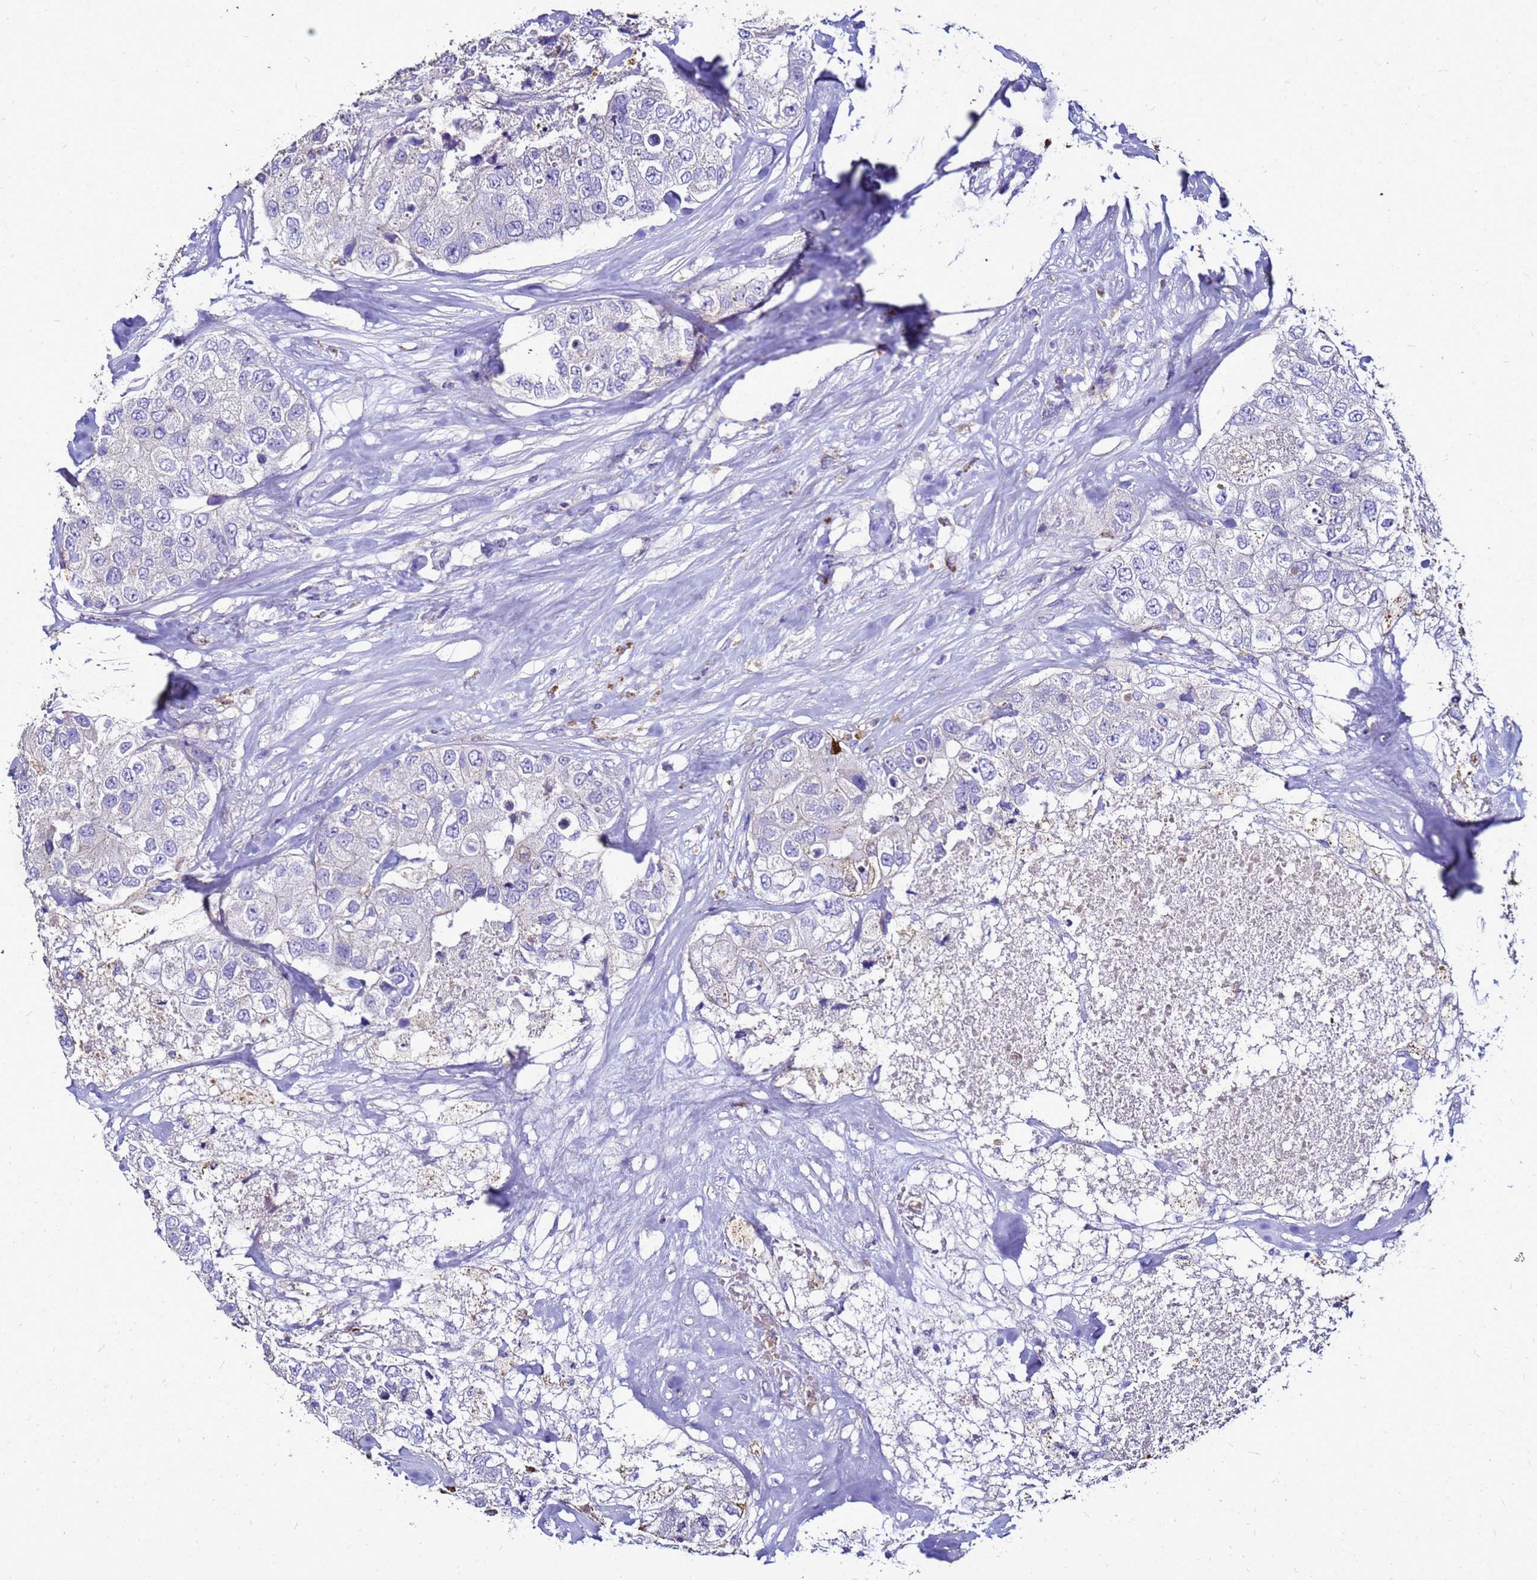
{"staining": {"intensity": "negative", "quantity": "none", "location": "none"}, "tissue": "breast cancer", "cell_type": "Tumor cells", "image_type": "cancer", "snomed": [{"axis": "morphology", "description": "Duct carcinoma"}, {"axis": "topography", "description": "Breast"}], "caption": "Immunohistochemistry of human breast cancer demonstrates no expression in tumor cells.", "gene": "S100A2", "patient": {"sex": "female", "age": 62}}